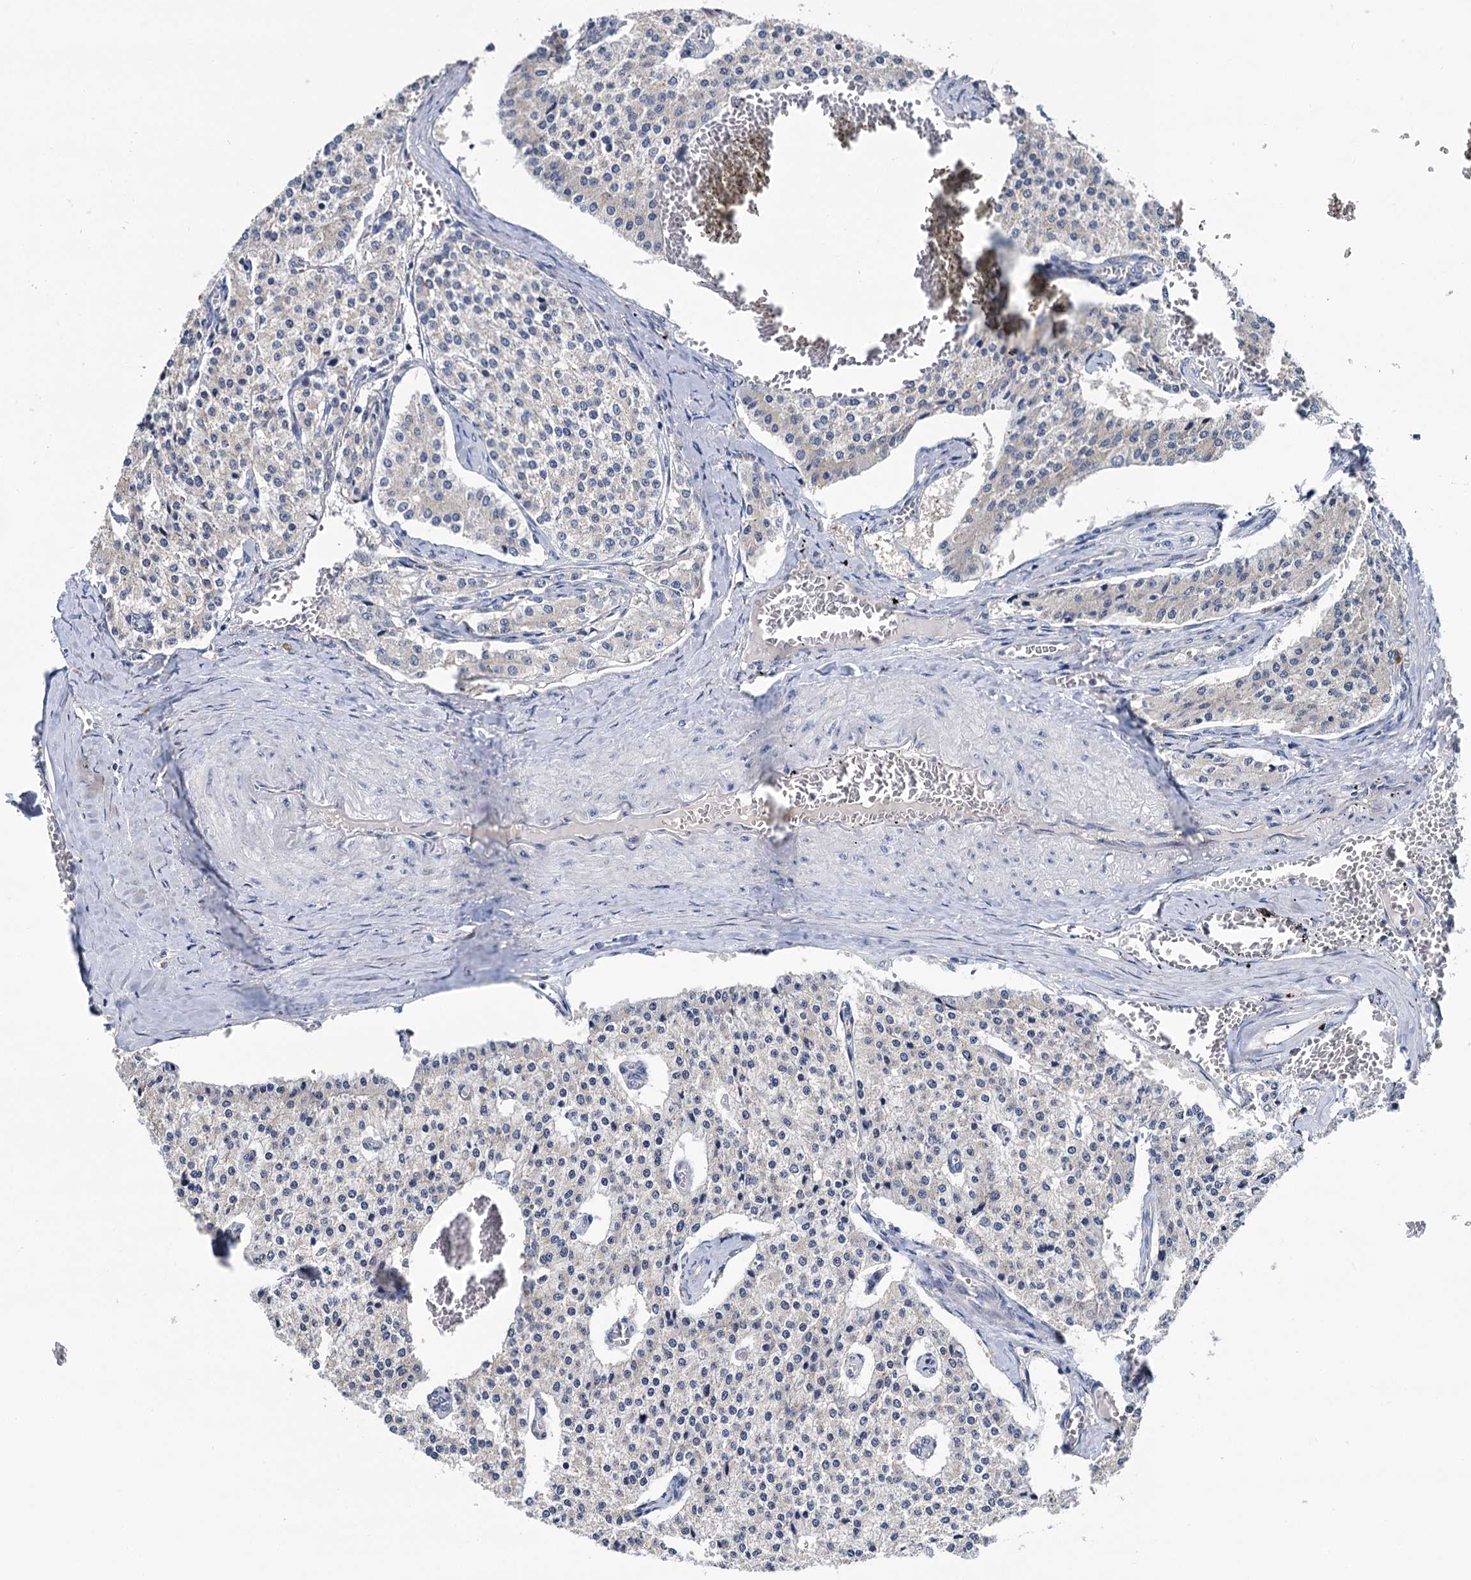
{"staining": {"intensity": "negative", "quantity": "none", "location": "none"}, "tissue": "carcinoid", "cell_type": "Tumor cells", "image_type": "cancer", "snomed": [{"axis": "morphology", "description": "Carcinoid, malignant, NOS"}, {"axis": "topography", "description": "Colon"}], "caption": "Immunohistochemistry (IHC) of carcinoid demonstrates no positivity in tumor cells. (DAB IHC, high magnification).", "gene": "ANKRD42", "patient": {"sex": "female", "age": 52}}